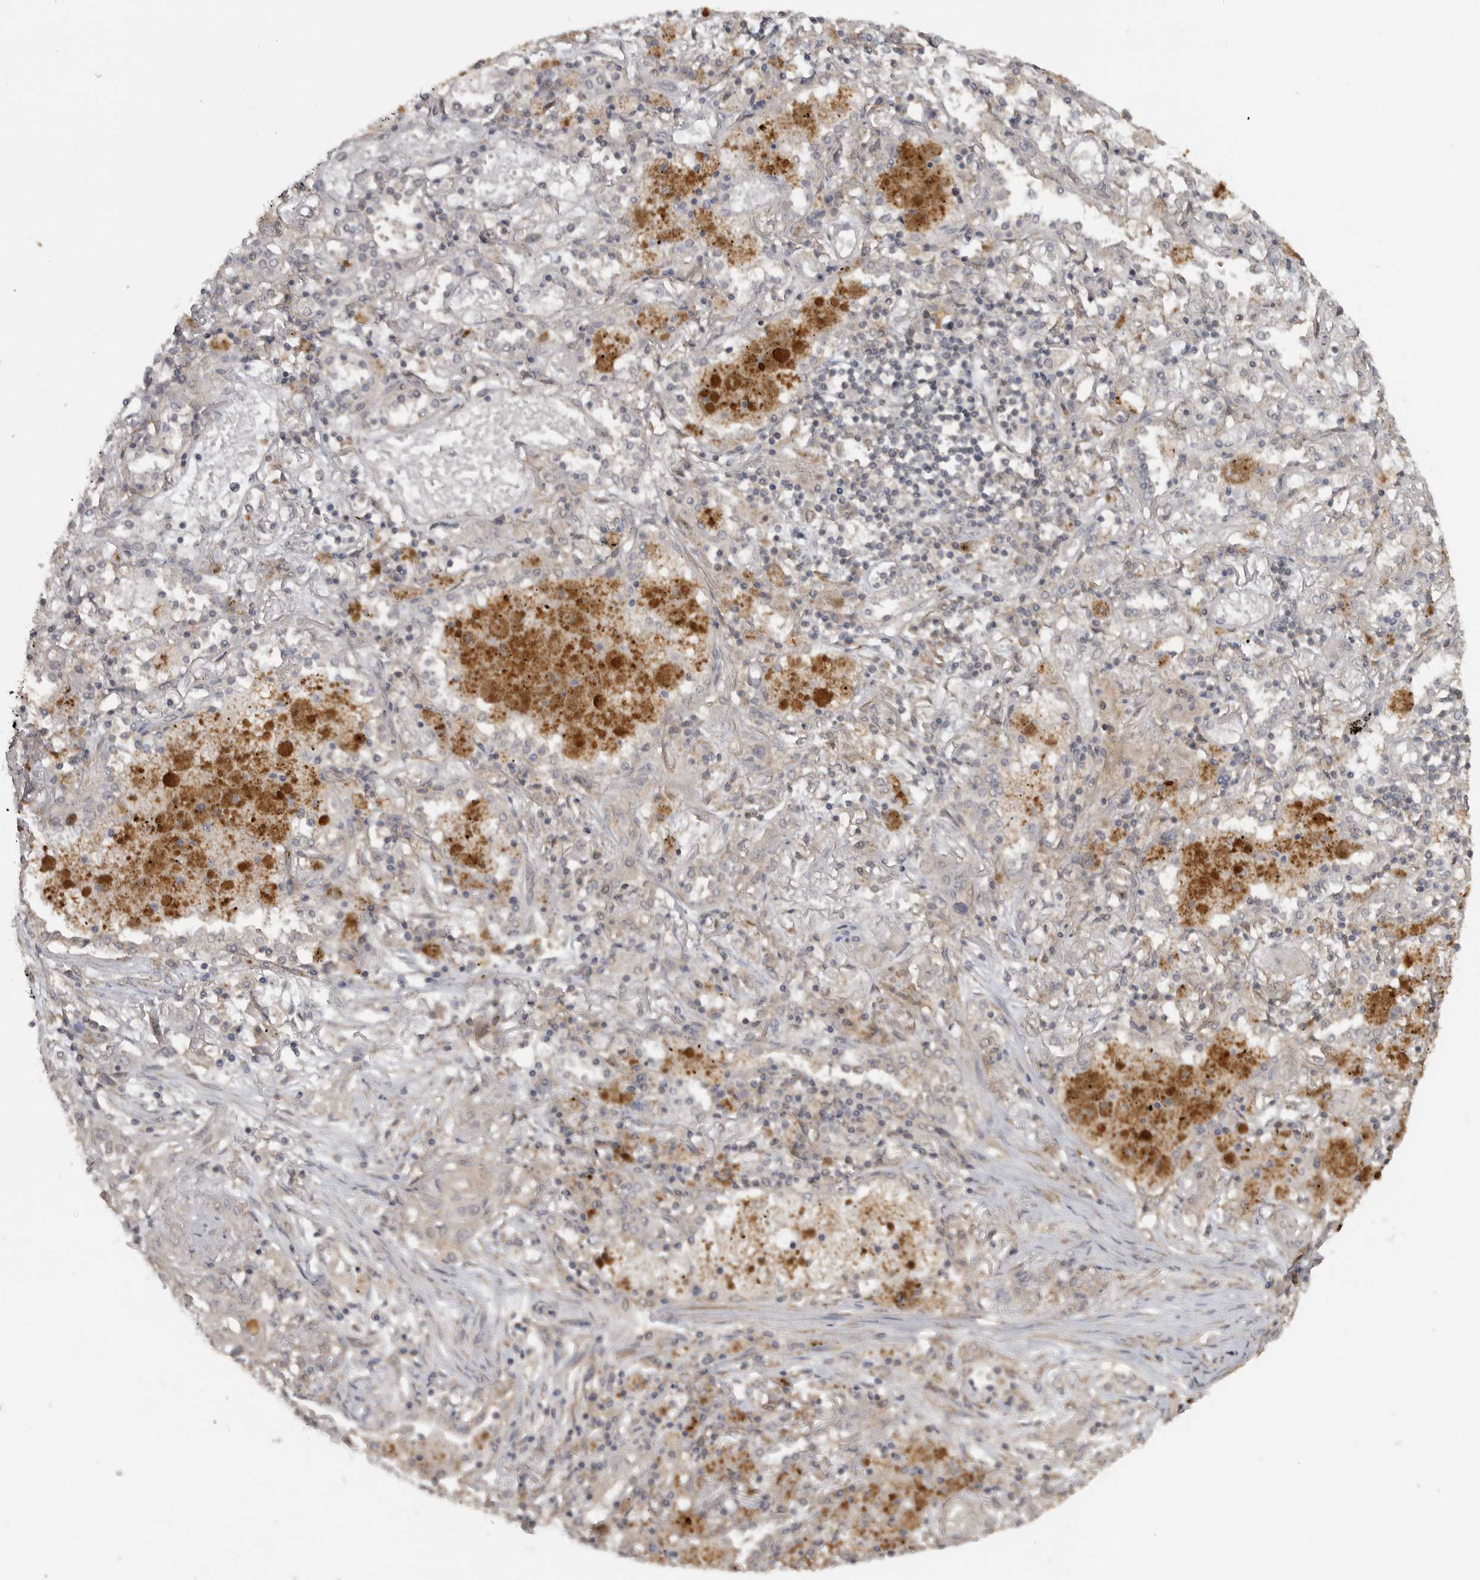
{"staining": {"intensity": "weak", "quantity": "<25%", "location": "cytoplasmic/membranous"}, "tissue": "lung cancer", "cell_type": "Tumor cells", "image_type": "cancer", "snomed": [{"axis": "morphology", "description": "Squamous cell carcinoma, NOS"}, {"axis": "topography", "description": "Lung"}], "caption": "Immunohistochemistry of squamous cell carcinoma (lung) displays no staining in tumor cells.", "gene": "LLGL1", "patient": {"sex": "female", "age": 47}}